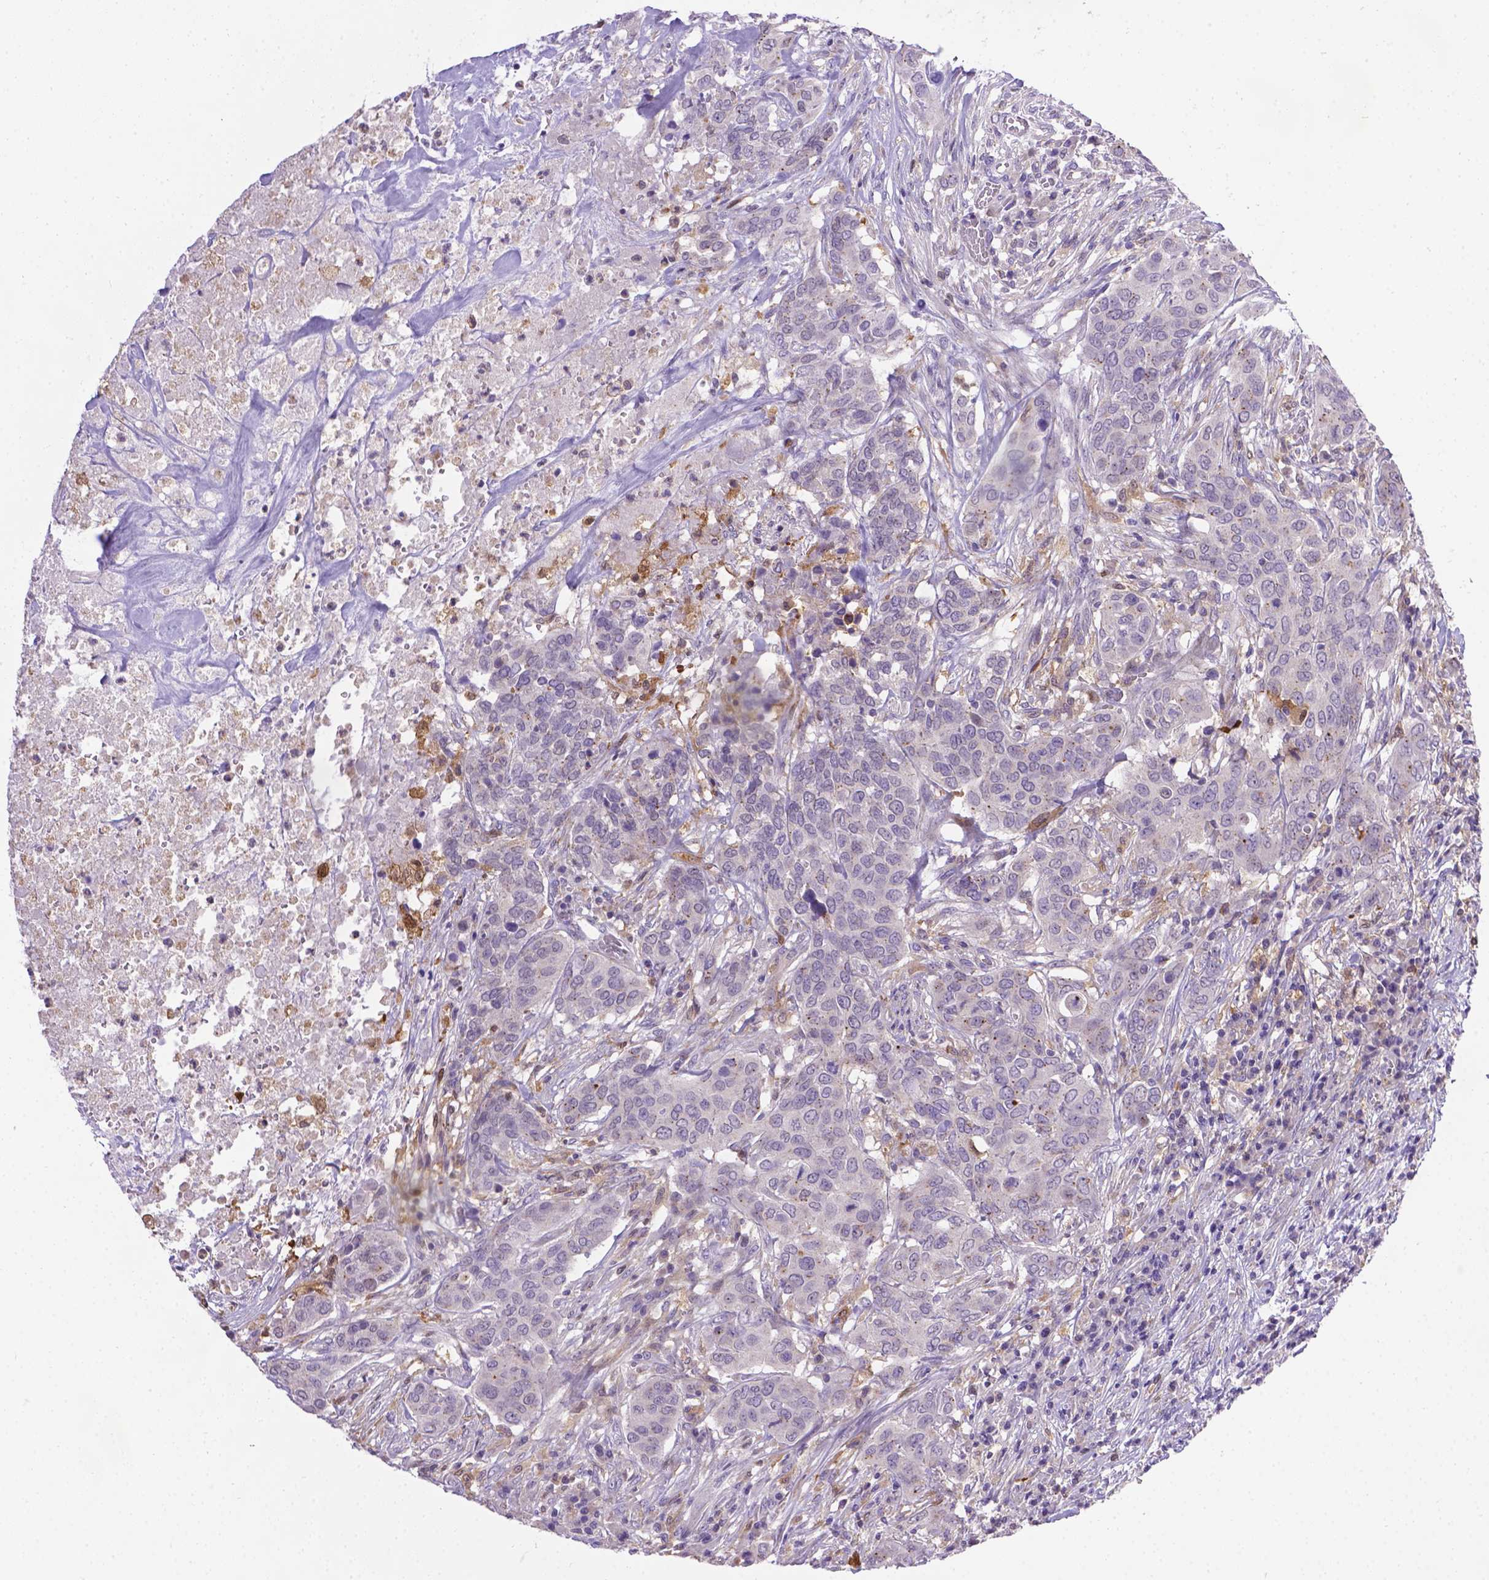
{"staining": {"intensity": "negative", "quantity": "none", "location": "none"}, "tissue": "urothelial cancer", "cell_type": "Tumor cells", "image_type": "cancer", "snomed": [{"axis": "morphology", "description": "Urothelial carcinoma, NOS"}, {"axis": "morphology", "description": "Urothelial carcinoma, High grade"}, {"axis": "topography", "description": "Urinary bladder"}], "caption": "Protein analysis of urothelial cancer shows no significant staining in tumor cells.", "gene": "TM4SF18", "patient": {"sex": "male", "age": 63}}